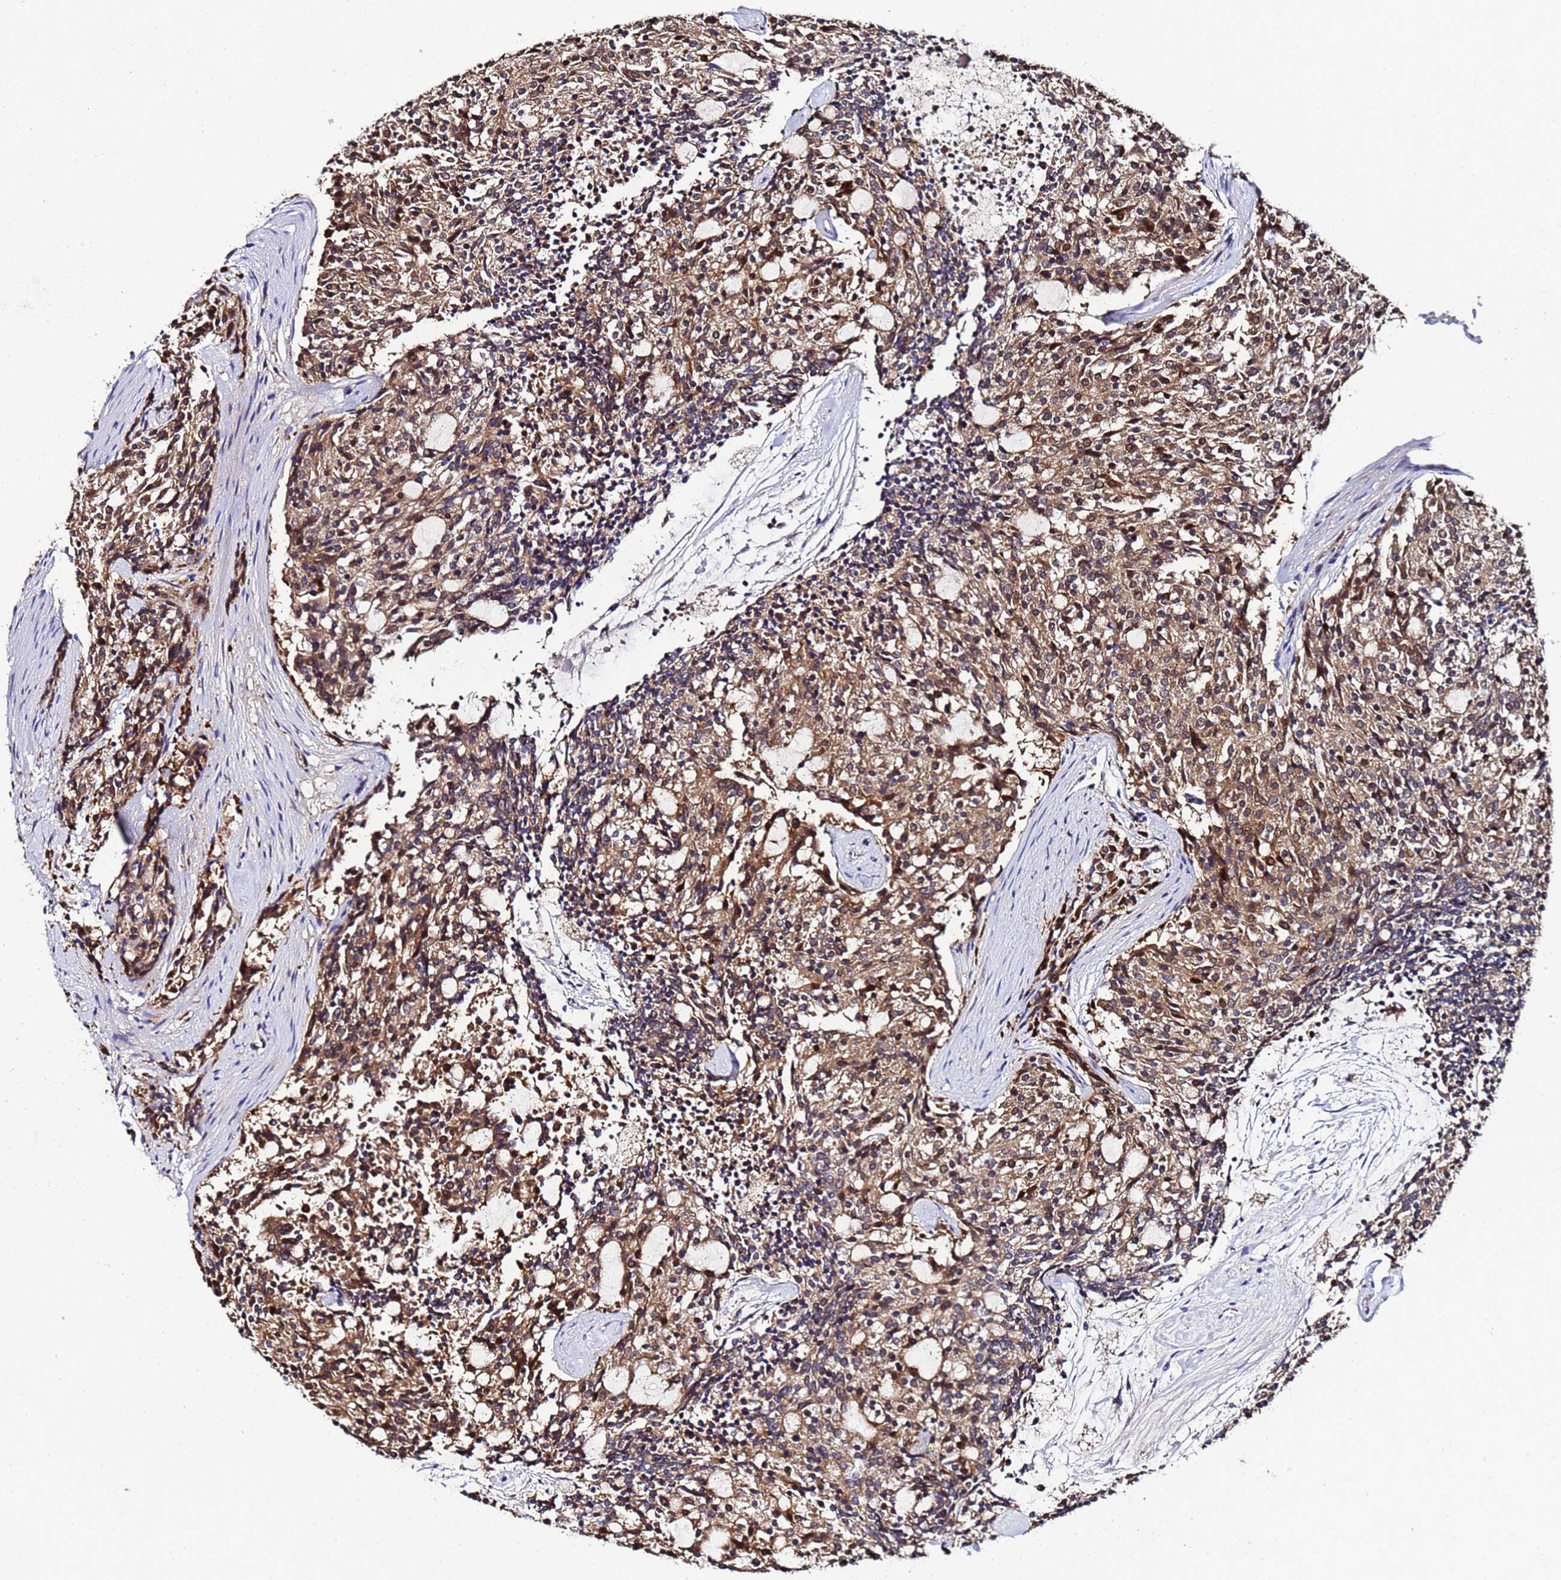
{"staining": {"intensity": "moderate", "quantity": ">75%", "location": "cytoplasmic/membranous"}, "tissue": "carcinoid", "cell_type": "Tumor cells", "image_type": "cancer", "snomed": [{"axis": "morphology", "description": "Carcinoid, malignant, NOS"}, {"axis": "topography", "description": "Pancreas"}], "caption": "There is medium levels of moderate cytoplasmic/membranous positivity in tumor cells of malignant carcinoid, as demonstrated by immunohistochemical staining (brown color).", "gene": "ANAPC13", "patient": {"sex": "female", "age": 54}}